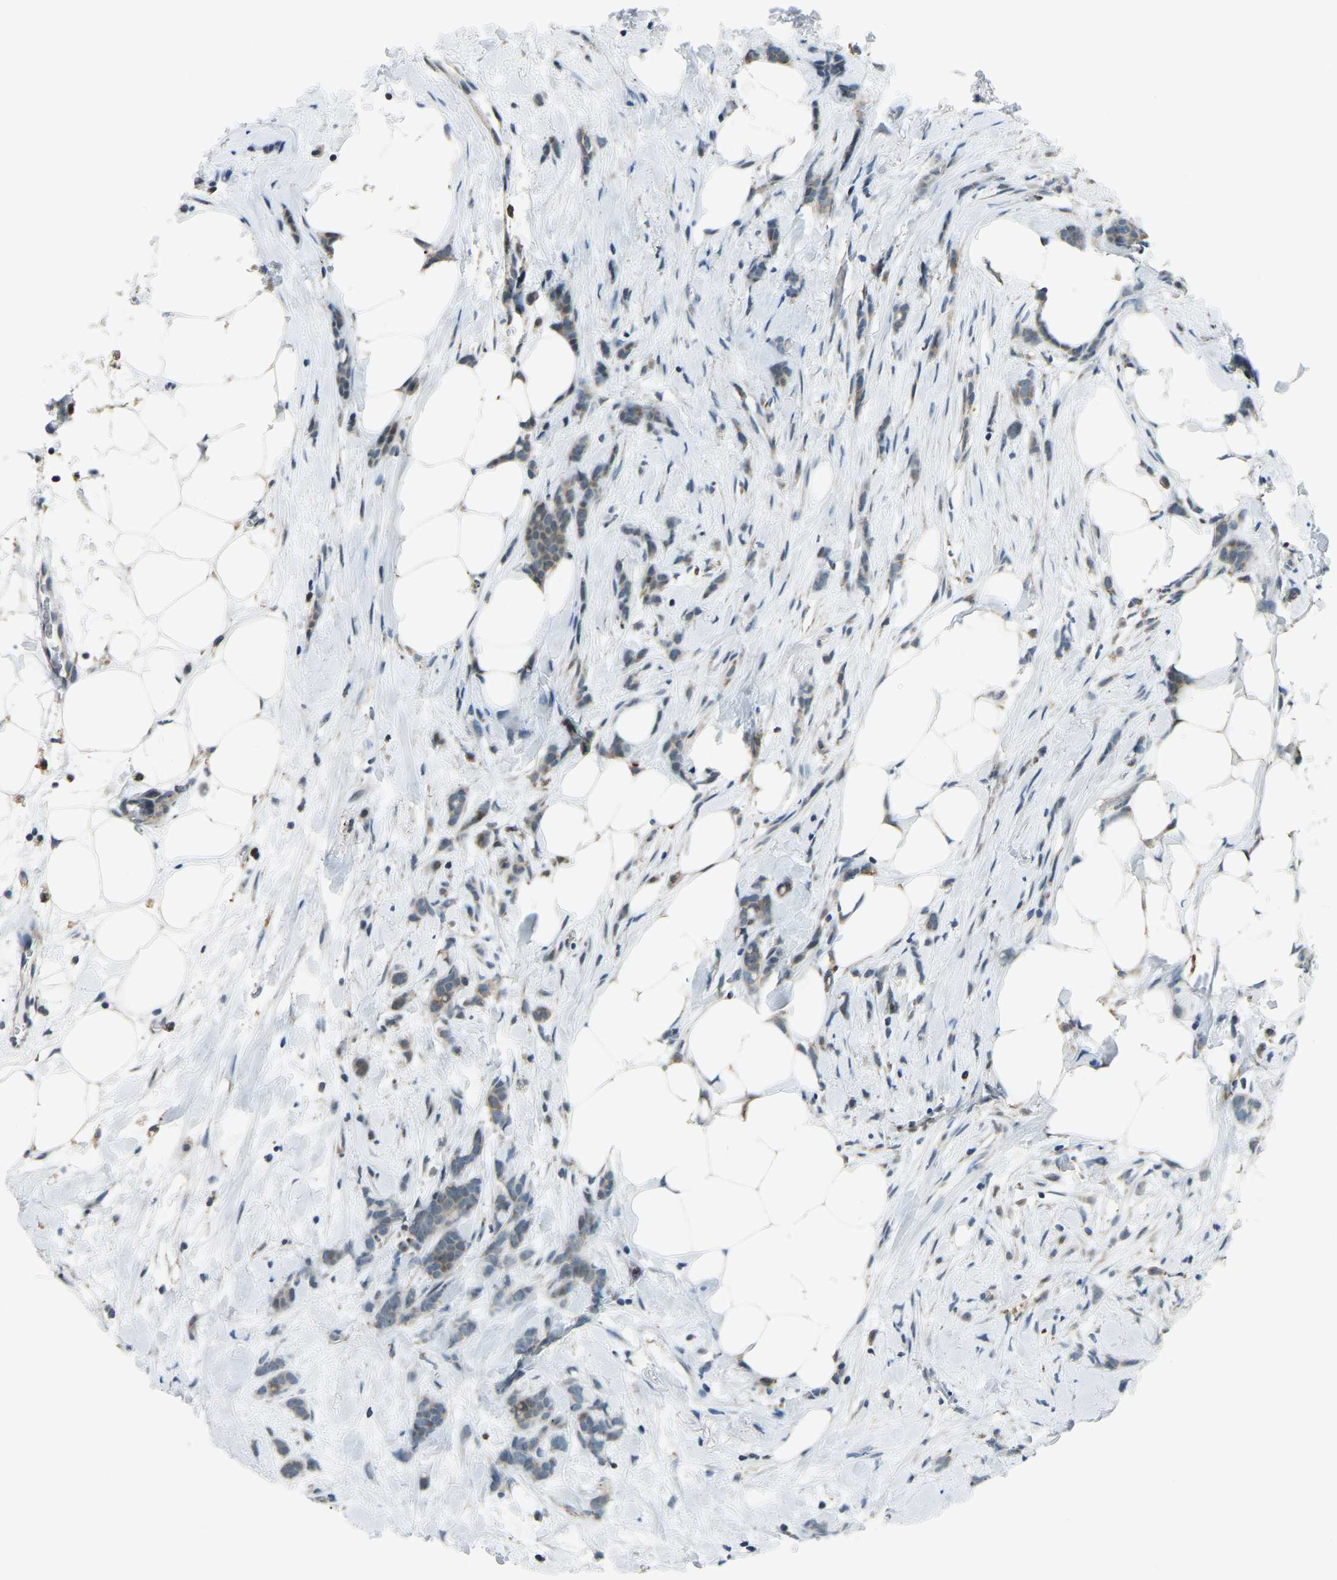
{"staining": {"intensity": "weak", "quantity": ">75%", "location": "cytoplasmic/membranous"}, "tissue": "breast cancer", "cell_type": "Tumor cells", "image_type": "cancer", "snomed": [{"axis": "morphology", "description": "Lobular carcinoma, in situ"}, {"axis": "morphology", "description": "Lobular carcinoma"}, {"axis": "topography", "description": "Breast"}], "caption": "Immunohistochemistry photomicrograph of neoplastic tissue: human lobular carcinoma in situ (breast) stained using IHC displays low levels of weak protein expression localized specifically in the cytoplasmic/membranous of tumor cells, appearing as a cytoplasmic/membranous brown color.", "gene": "RBM33", "patient": {"sex": "female", "age": 41}}